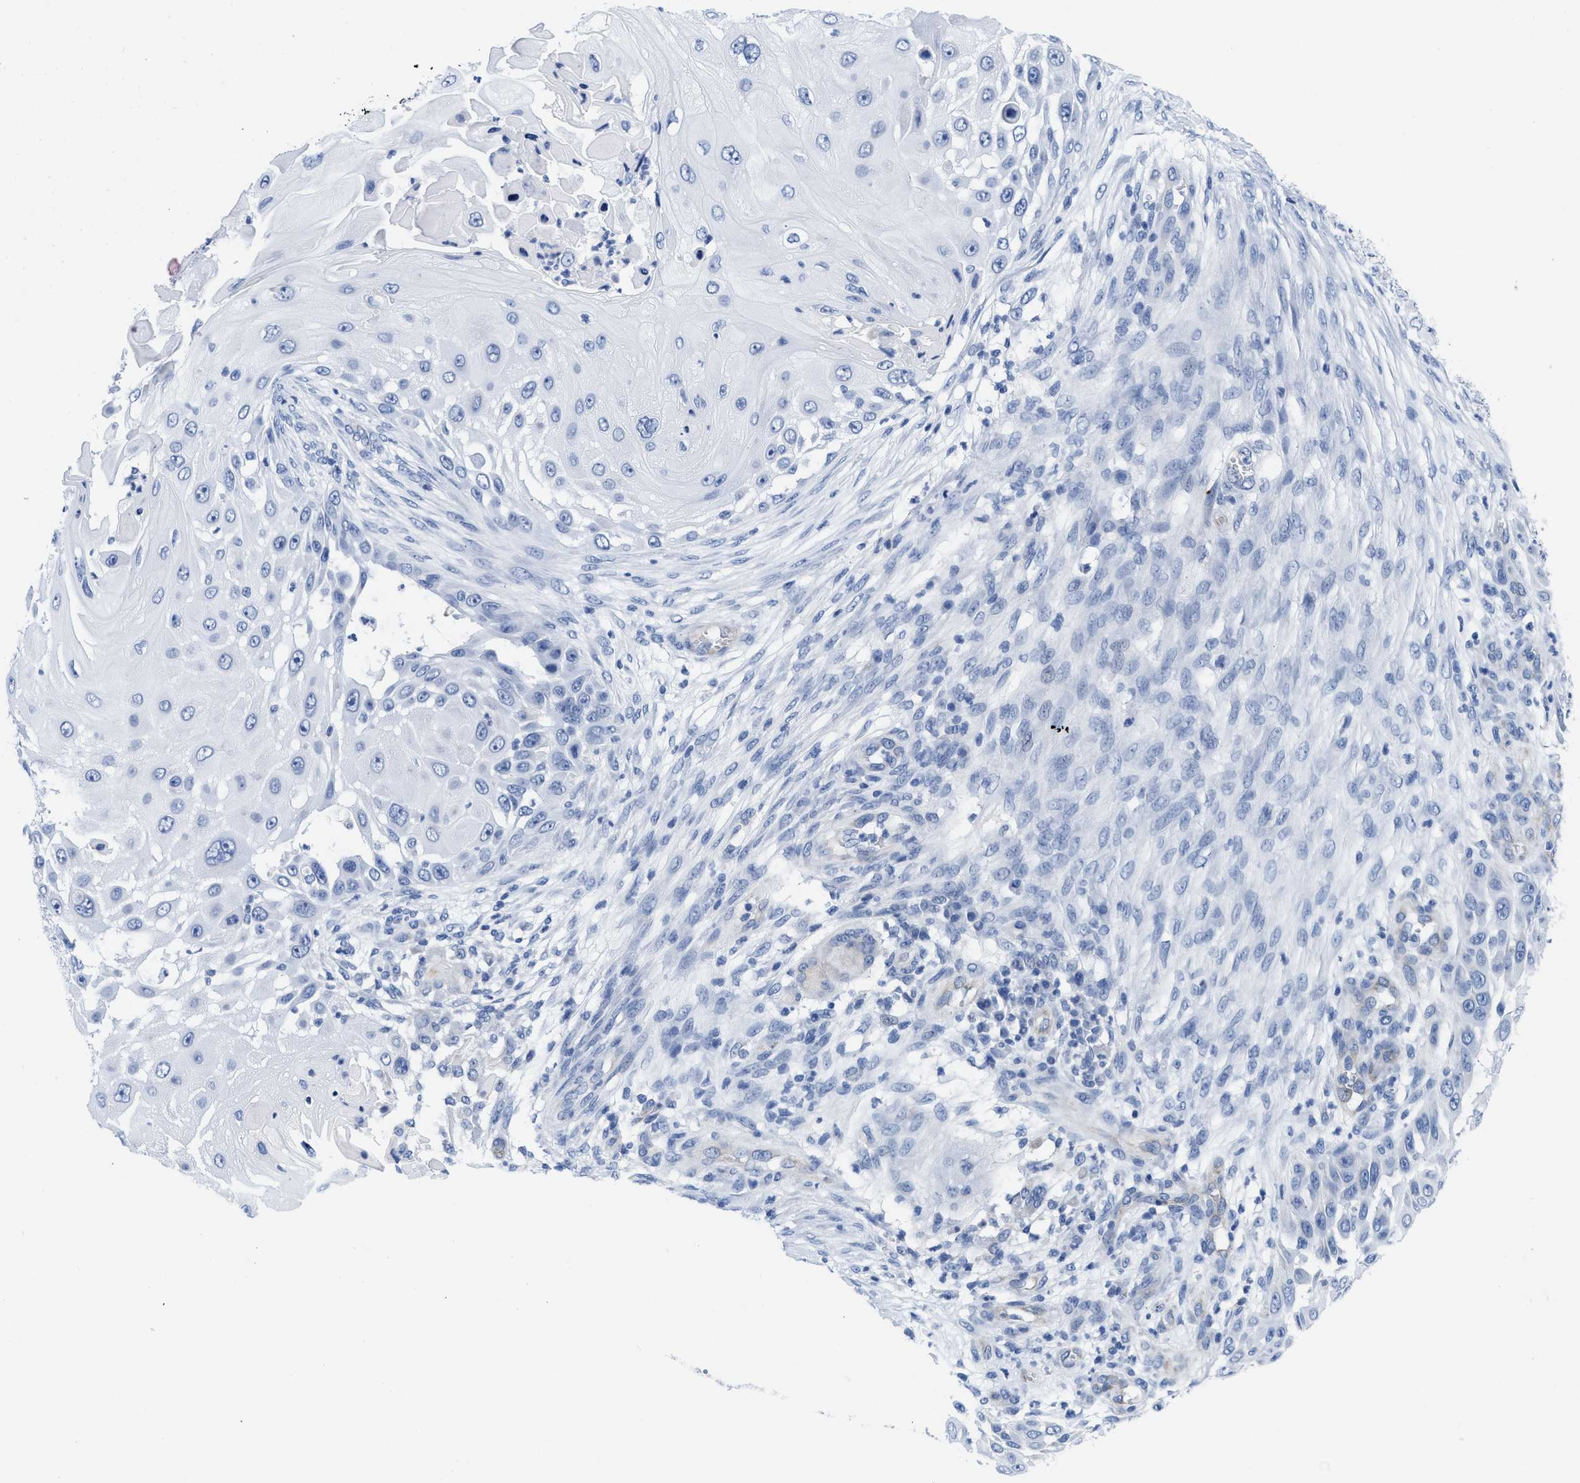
{"staining": {"intensity": "negative", "quantity": "none", "location": "none"}, "tissue": "skin cancer", "cell_type": "Tumor cells", "image_type": "cancer", "snomed": [{"axis": "morphology", "description": "Squamous cell carcinoma, NOS"}, {"axis": "topography", "description": "Skin"}], "caption": "Tumor cells are negative for protein expression in human skin cancer.", "gene": "EOGT", "patient": {"sex": "female", "age": 44}}